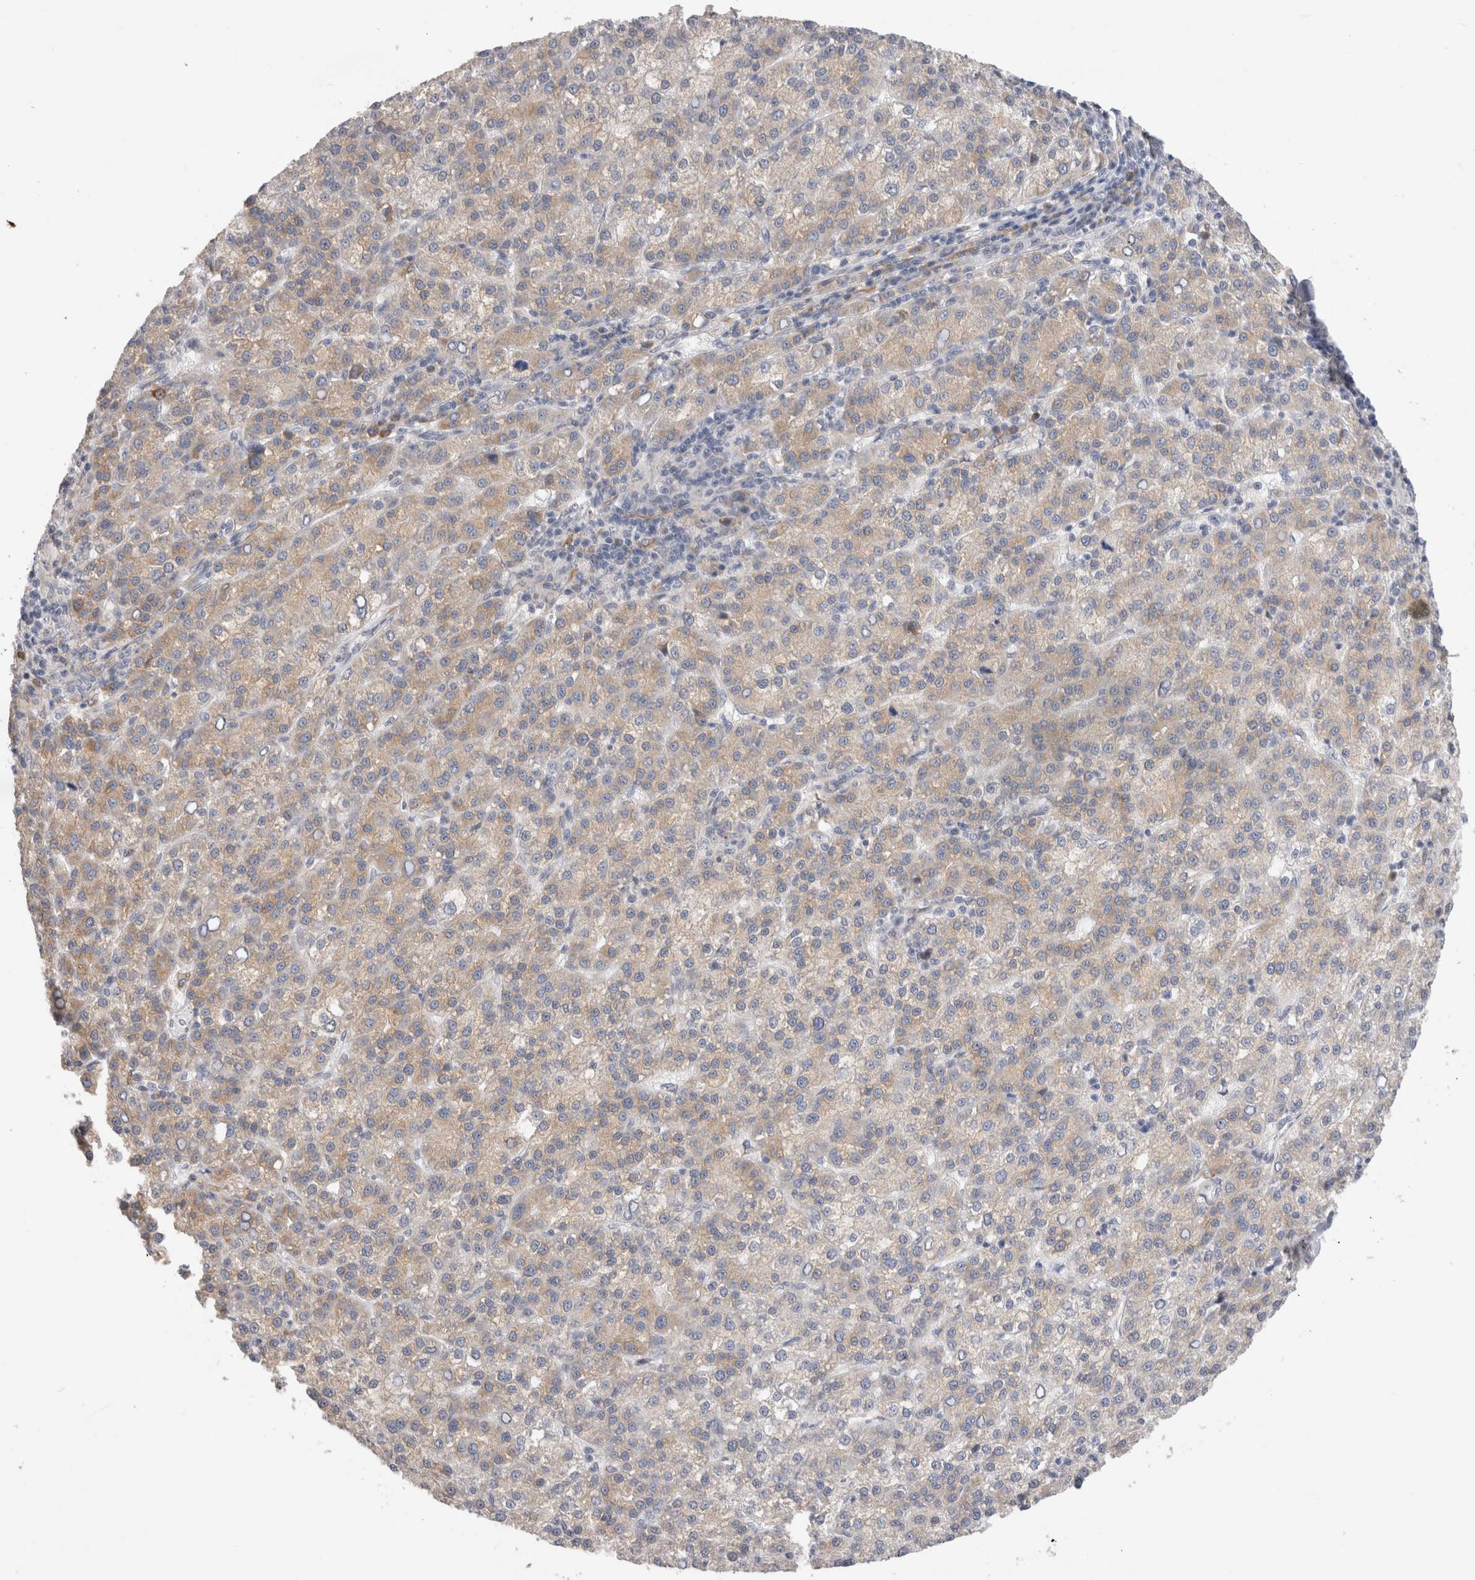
{"staining": {"intensity": "weak", "quantity": "25%-75%", "location": "cytoplasmic/membranous"}, "tissue": "liver cancer", "cell_type": "Tumor cells", "image_type": "cancer", "snomed": [{"axis": "morphology", "description": "Carcinoma, Hepatocellular, NOS"}, {"axis": "topography", "description": "Liver"}], "caption": "Immunohistochemical staining of human liver hepatocellular carcinoma exhibits low levels of weak cytoplasmic/membranous staining in approximately 25%-75% of tumor cells.", "gene": "VCPIP1", "patient": {"sex": "female", "age": 58}}